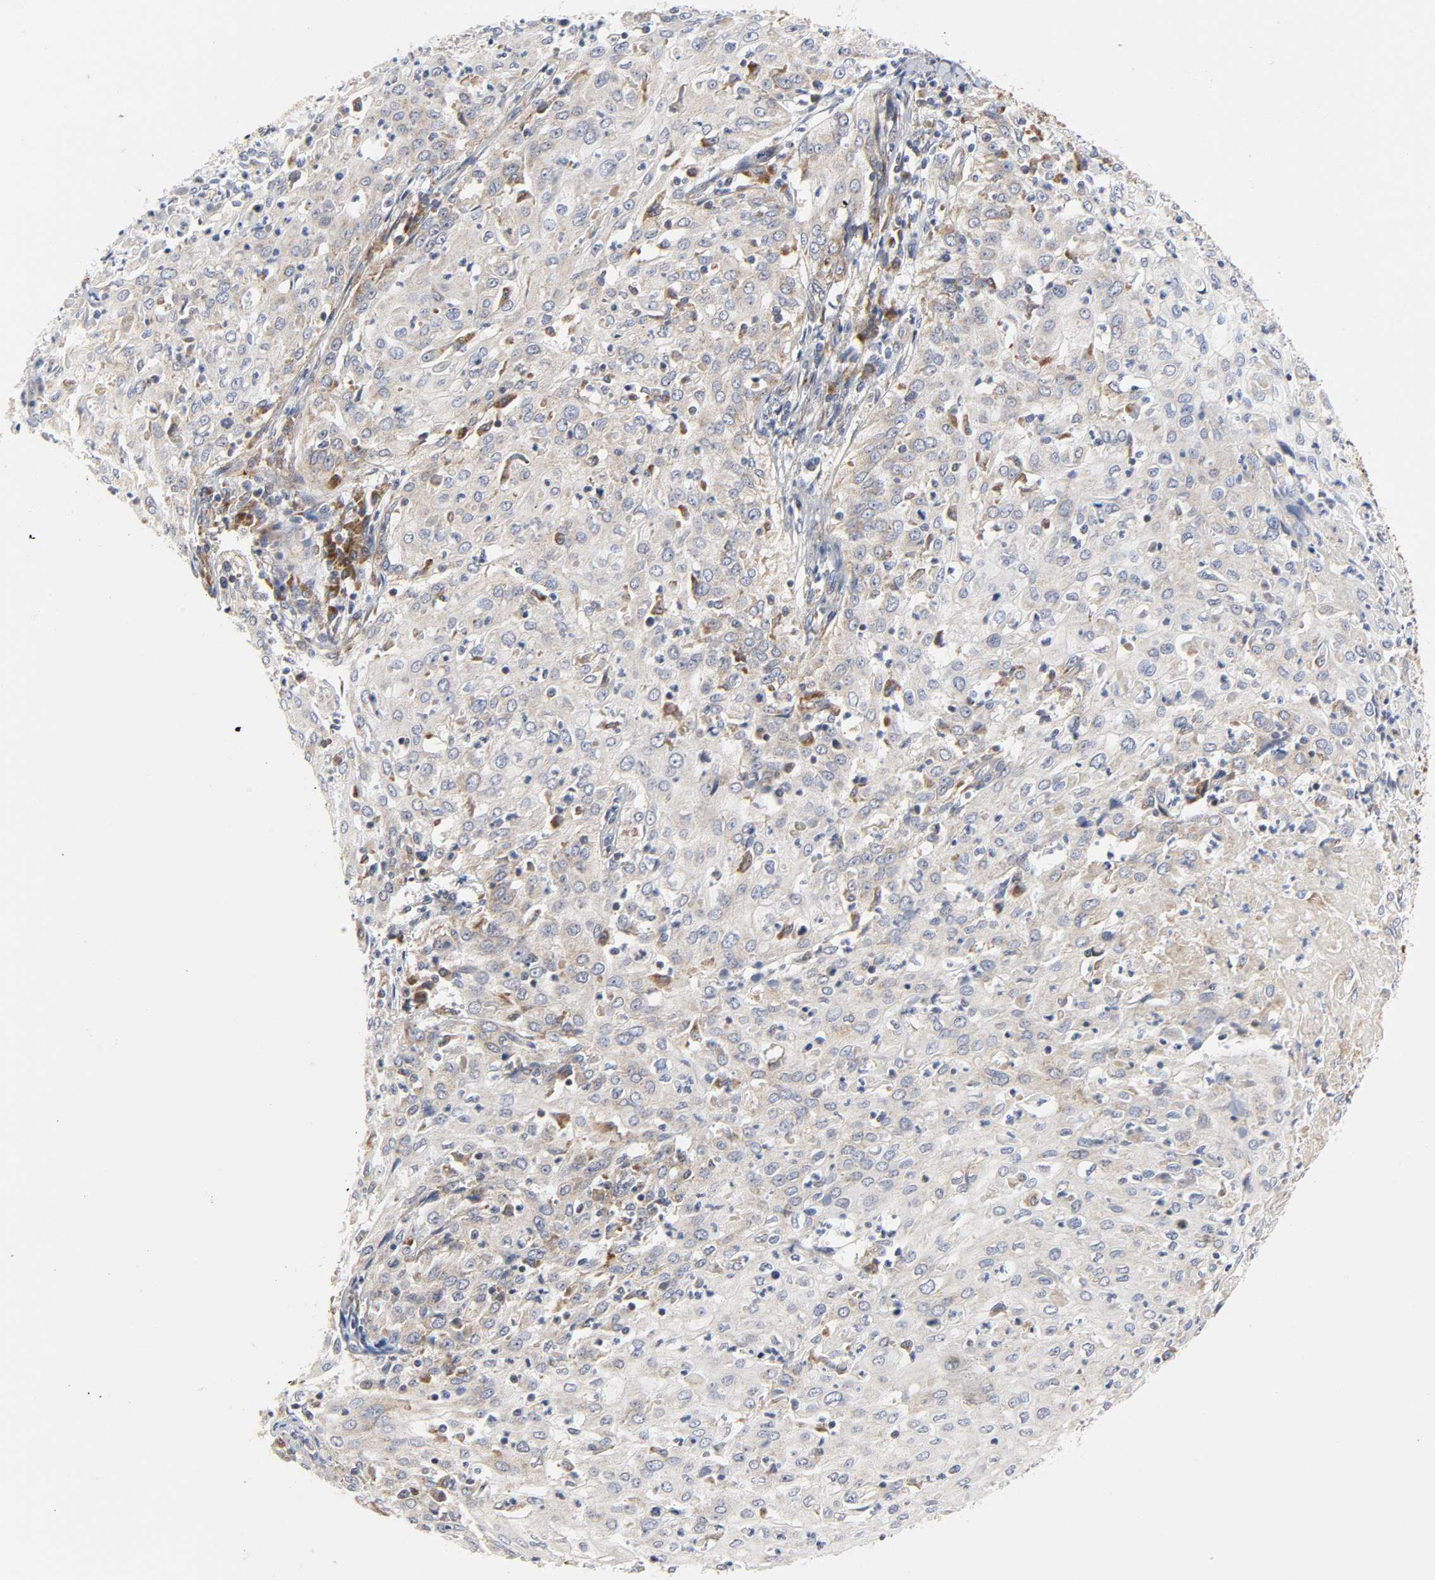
{"staining": {"intensity": "moderate", "quantity": ">75%", "location": "cytoplasmic/membranous"}, "tissue": "cervical cancer", "cell_type": "Tumor cells", "image_type": "cancer", "snomed": [{"axis": "morphology", "description": "Squamous cell carcinoma, NOS"}, {"axis": "topography", "description": "Cervix"}], "caption": "Immunohistochemical staining of cervical squamous cell carcinoma reveals moderate cytoplasmic/membranous protein expression in approximately >75% of tumor cells.", "gene": "BAX", "patient": {"sex": "female", "age": 39}}